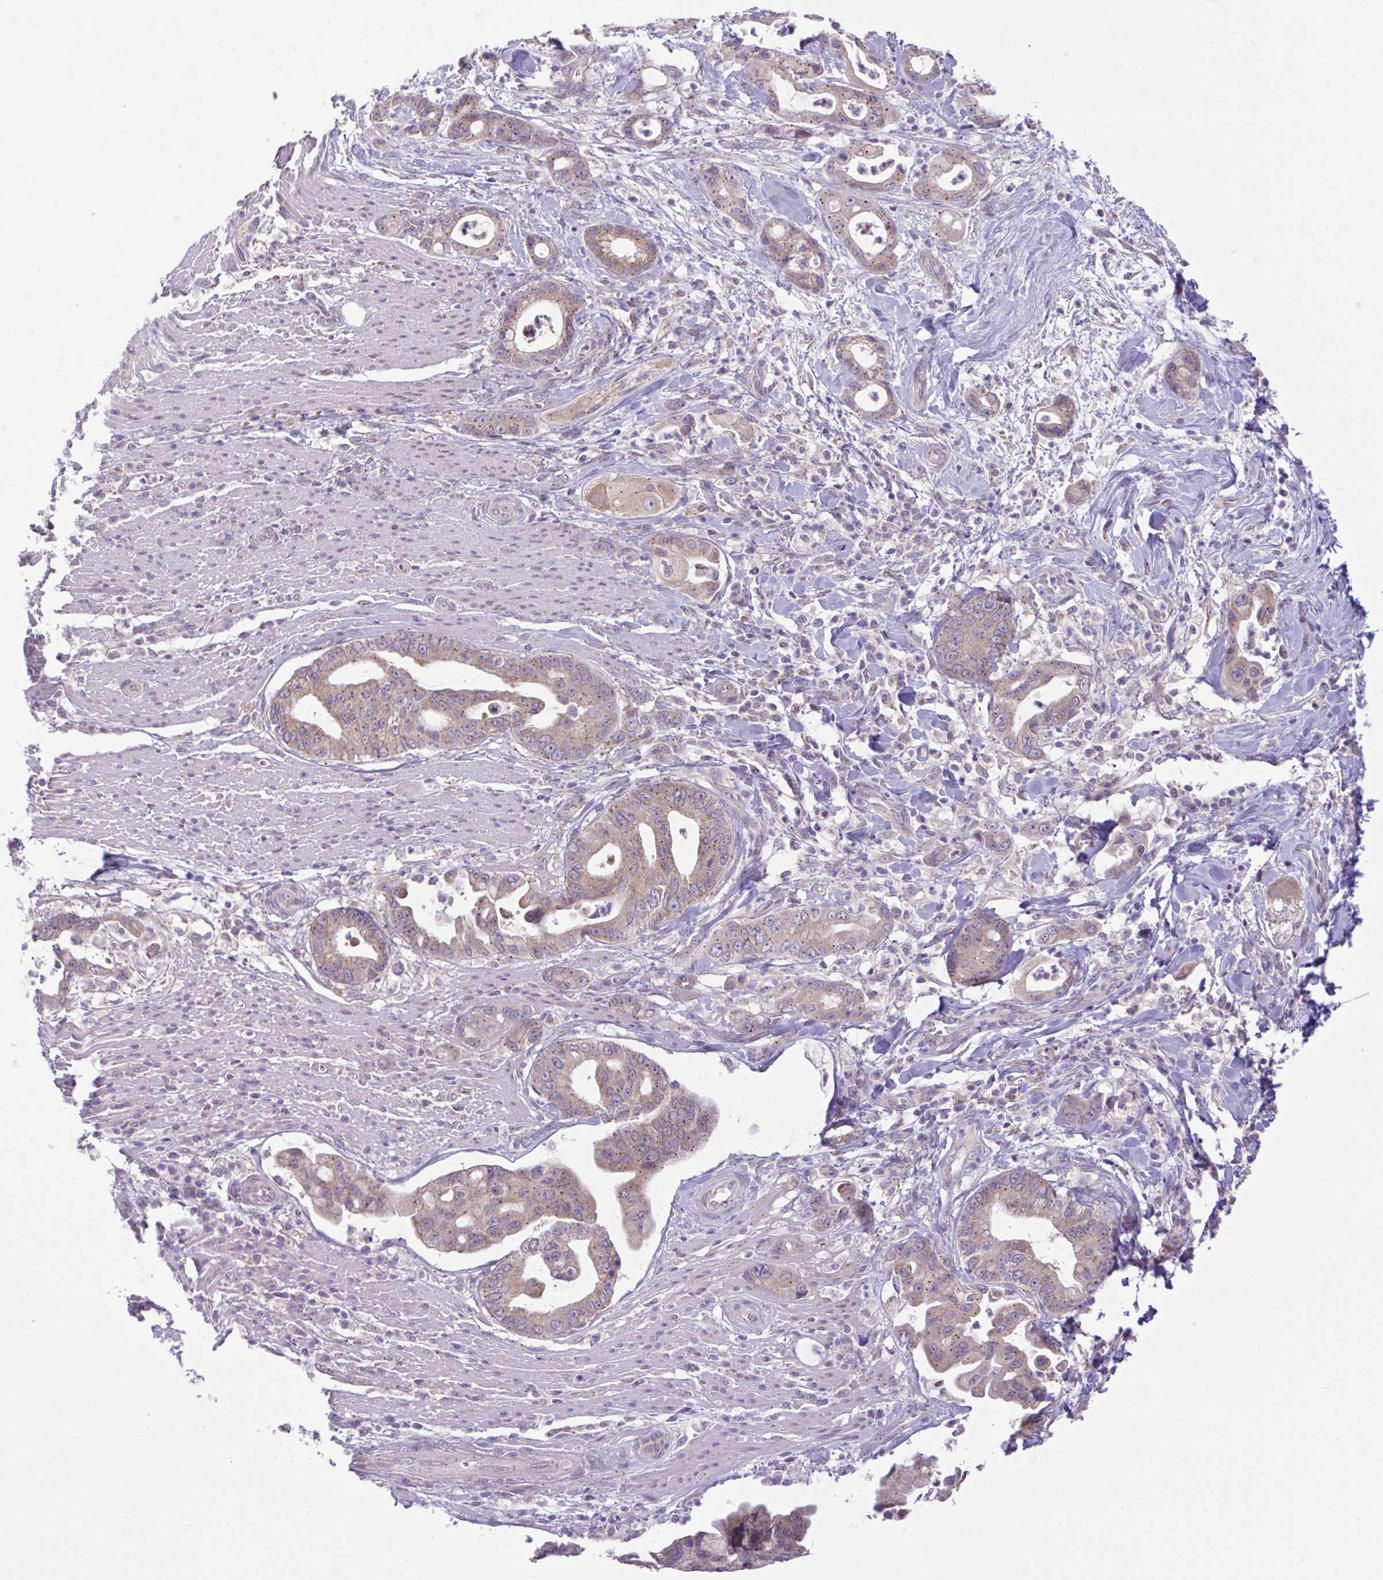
{"staining": {"intensity": "weak", "quantity": "25%-75%", "location": "cytoplasmic/membranous"}, "tissue": "pancreatic cancer", "cell_type": "Tumor cells", "image_type": "cancer", "snomed": [{"axis": "morphology", "description": "Adenocarcinoma, NOS"}, {"axis": "topography", "description": "Pancreas"}], "caption": "Immunohistochemical staining of human adenocarcinoma (pancreatic) demonstrates low levels of weak cytoplasmic/membranous positivity in about 25%-75% of tumor cells.", "gene": "CEACAM18", "patient": {"sex": "male", "age": 68}}